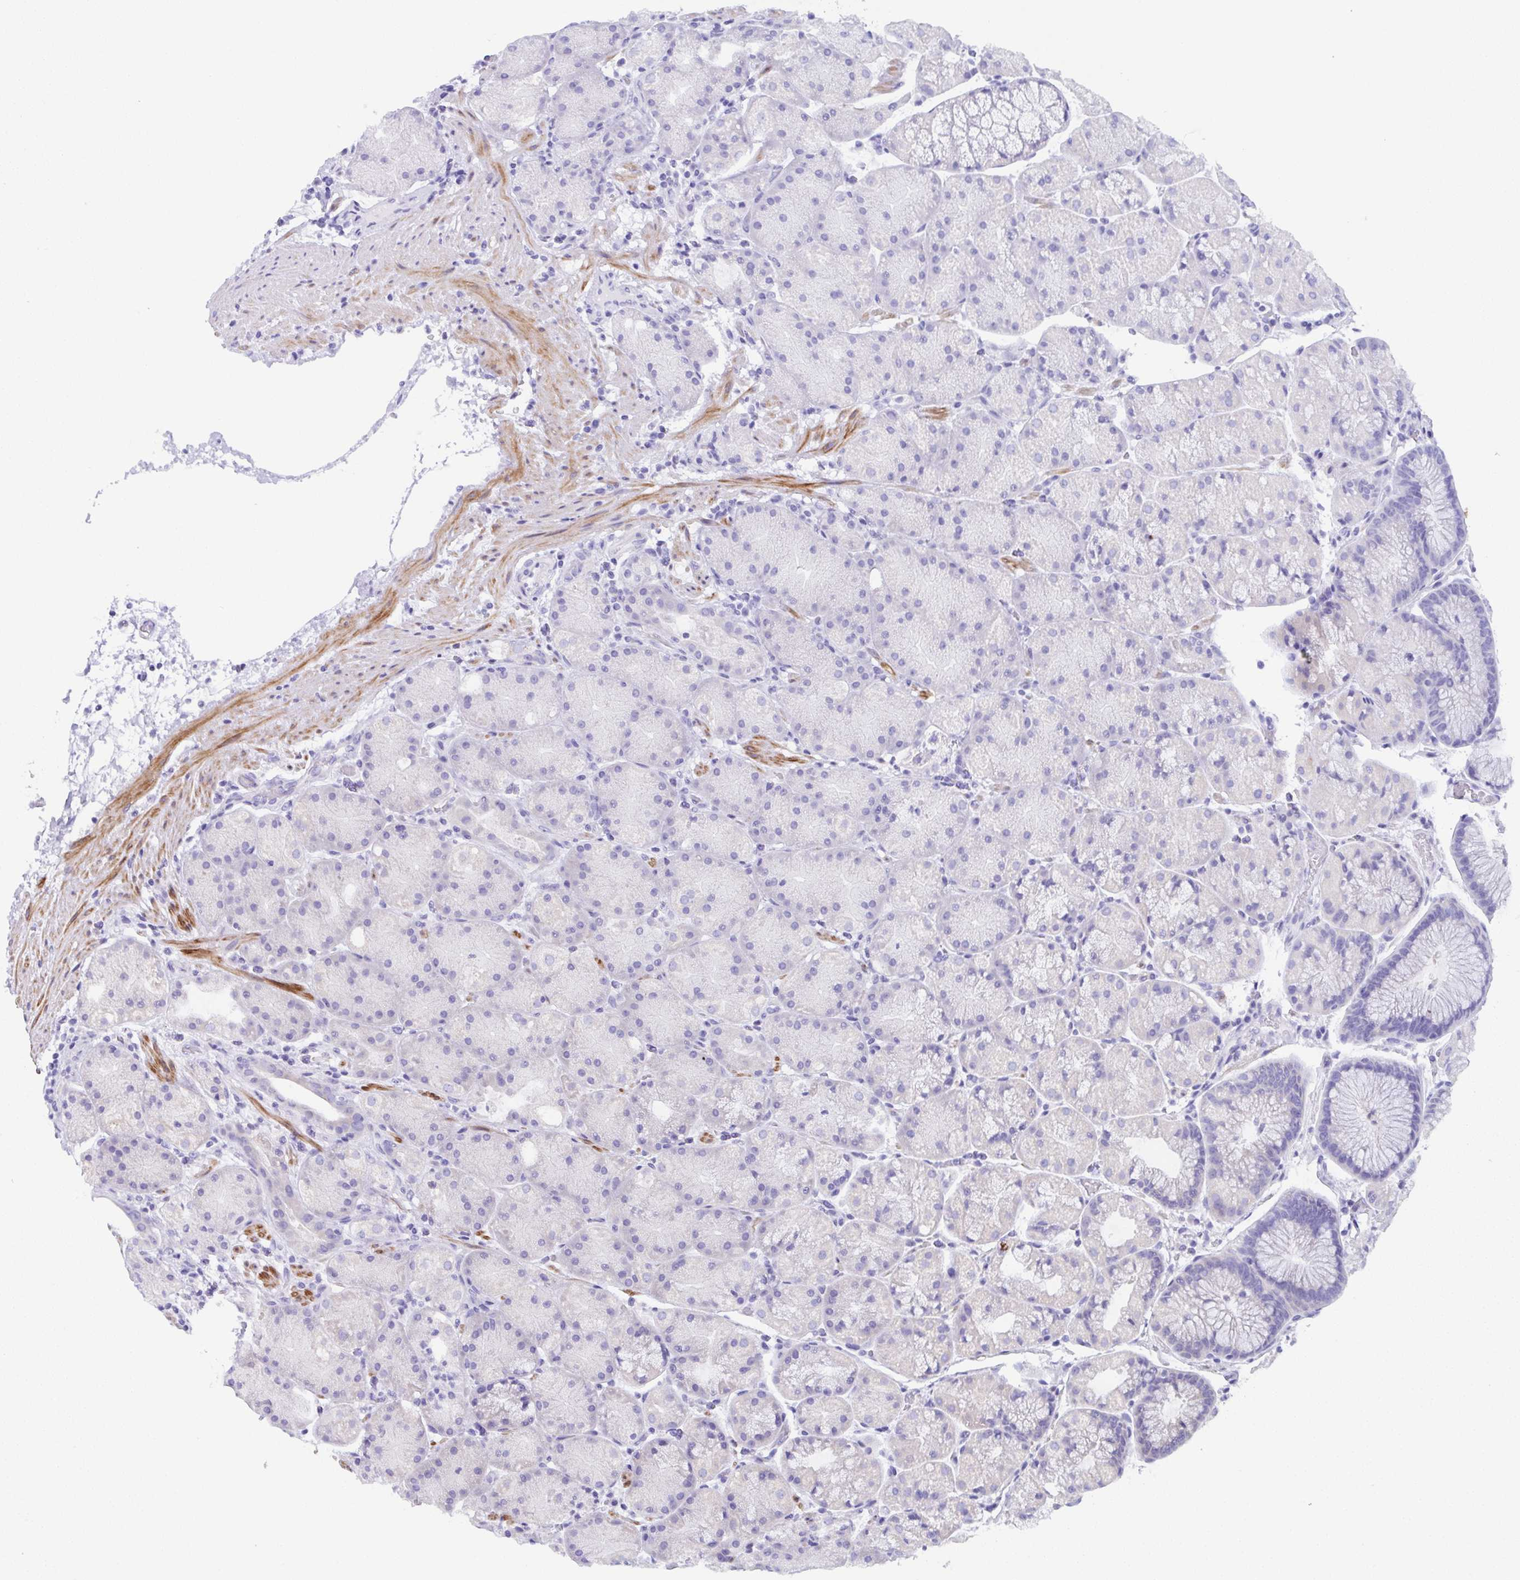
{"staining": {"intensity": "weak", "quantity": "<25%", "location": "cytoplasmic/membranous"}, "tissue": "stomach", "cell_type": "Glandular cells", "image_type": "normal", "snomed": [{"axis": "morphology", "description": "Normal tissue, NOS"}, {"axis": "topography", "description": "Stomach, upper"}, {"axis": "topography", "description": "Stomach"}], "caption": "This is a image of IHC staining of normal stomach, which shows no positivity in glandular cells. The staining is performed using DAB brown chromogen with nuclei counter-stained in using hematoxylin.", "gene": "CFAP97D1", "patient": {"sex": "male", "age": 48}}